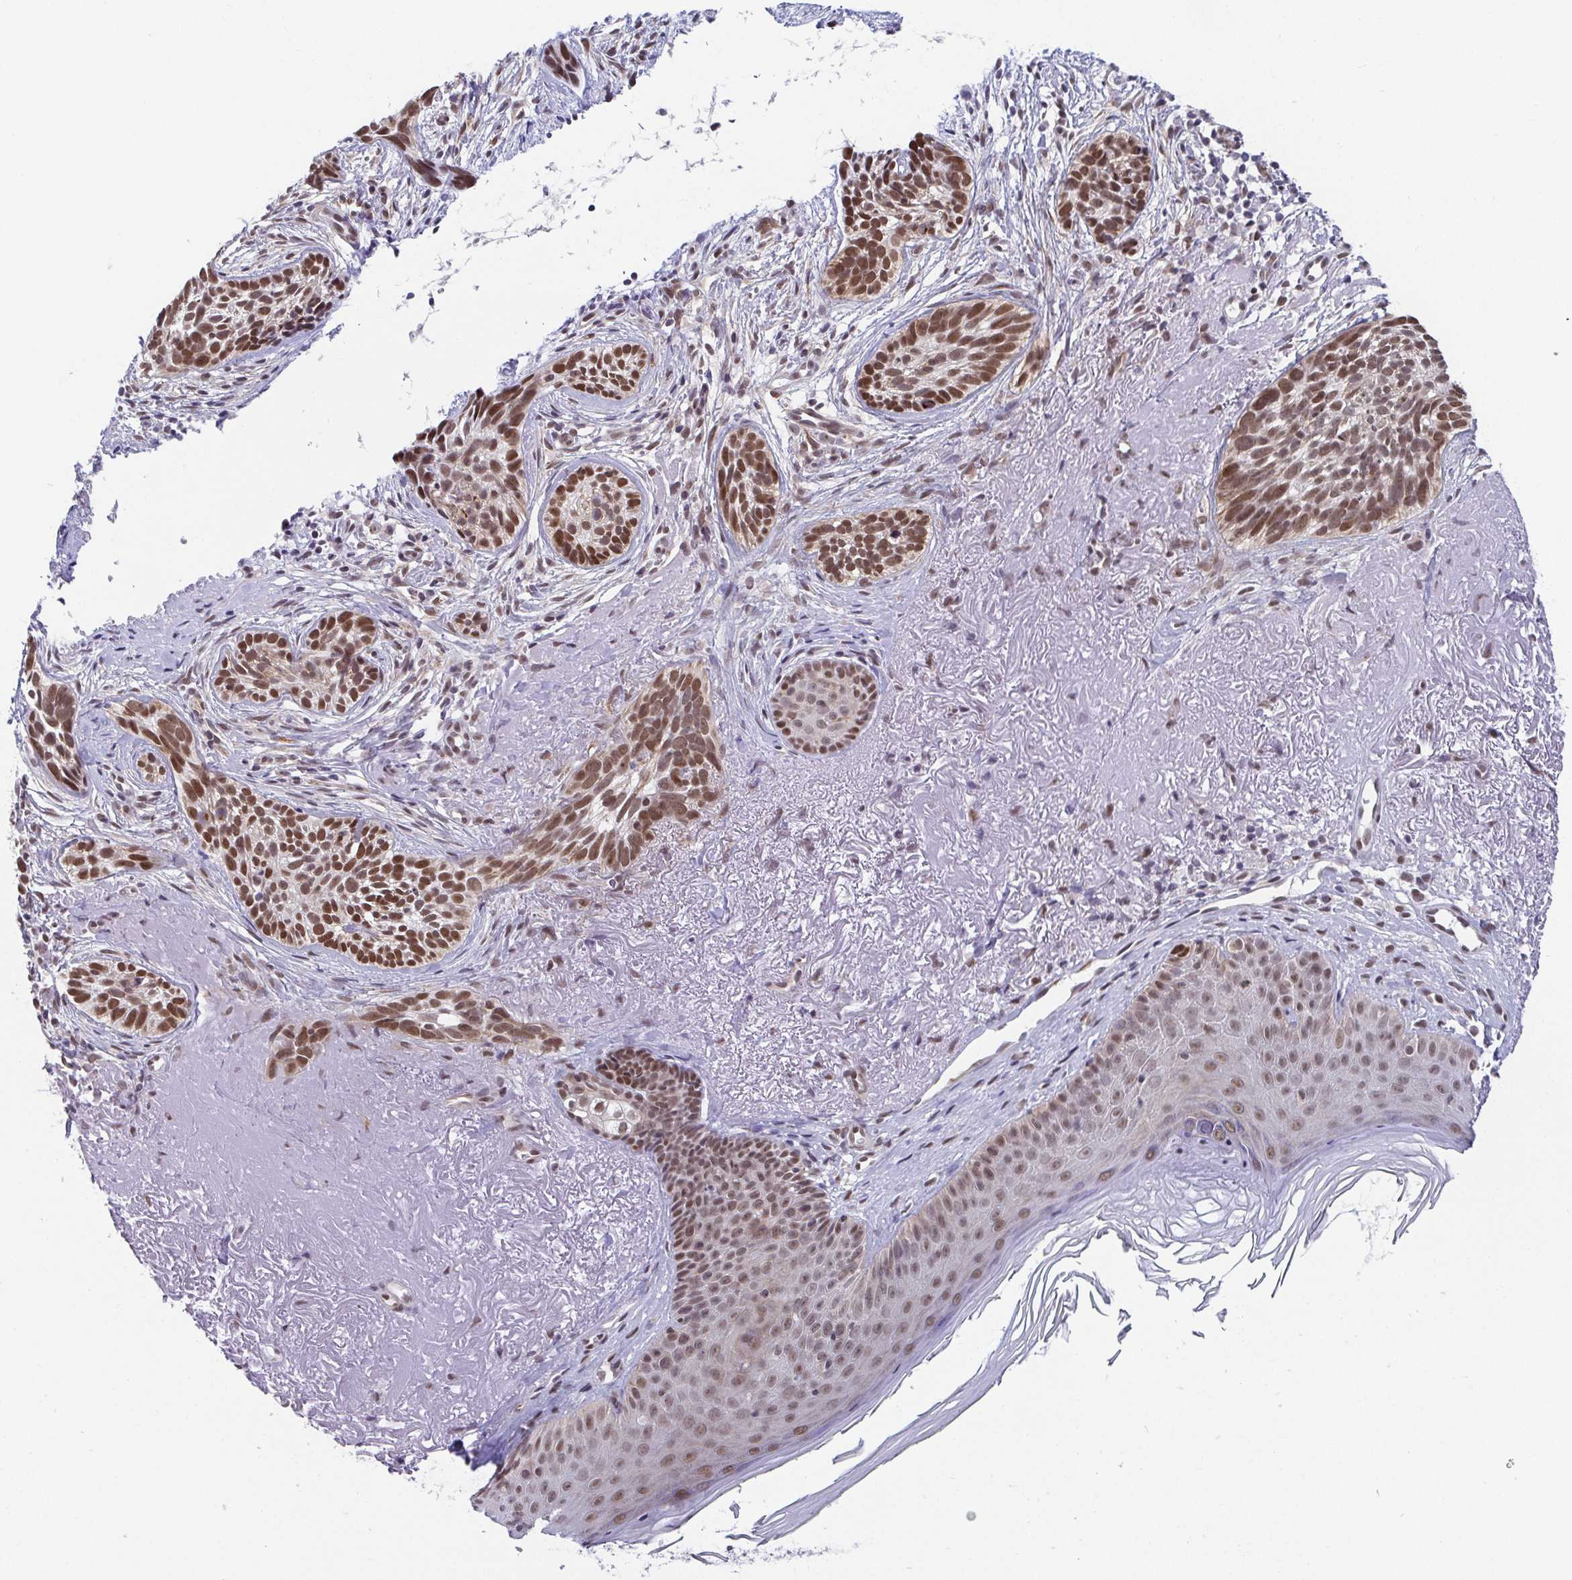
{"staining": {"intensity": "moderate", "quantity": ">75%", "location": "nuclear"}, "tissue": "skin cancer", "cell_type": "Tumor cells", "image_type": "cancer", "snomed": [{"axis": "morphology", "description": "Basal cell carcinoma"}, {"axis": "morphology", "description": "BCC, high aggressive"}, {"axis": "topography", "description": "Skin"}], "caption": "Moderate nuclear positivity is appreciated in approximately >75% of tumor cells in skin cancer.", "gene": "SLC7A10", "patient": {"sex": "female", "age": 86}}